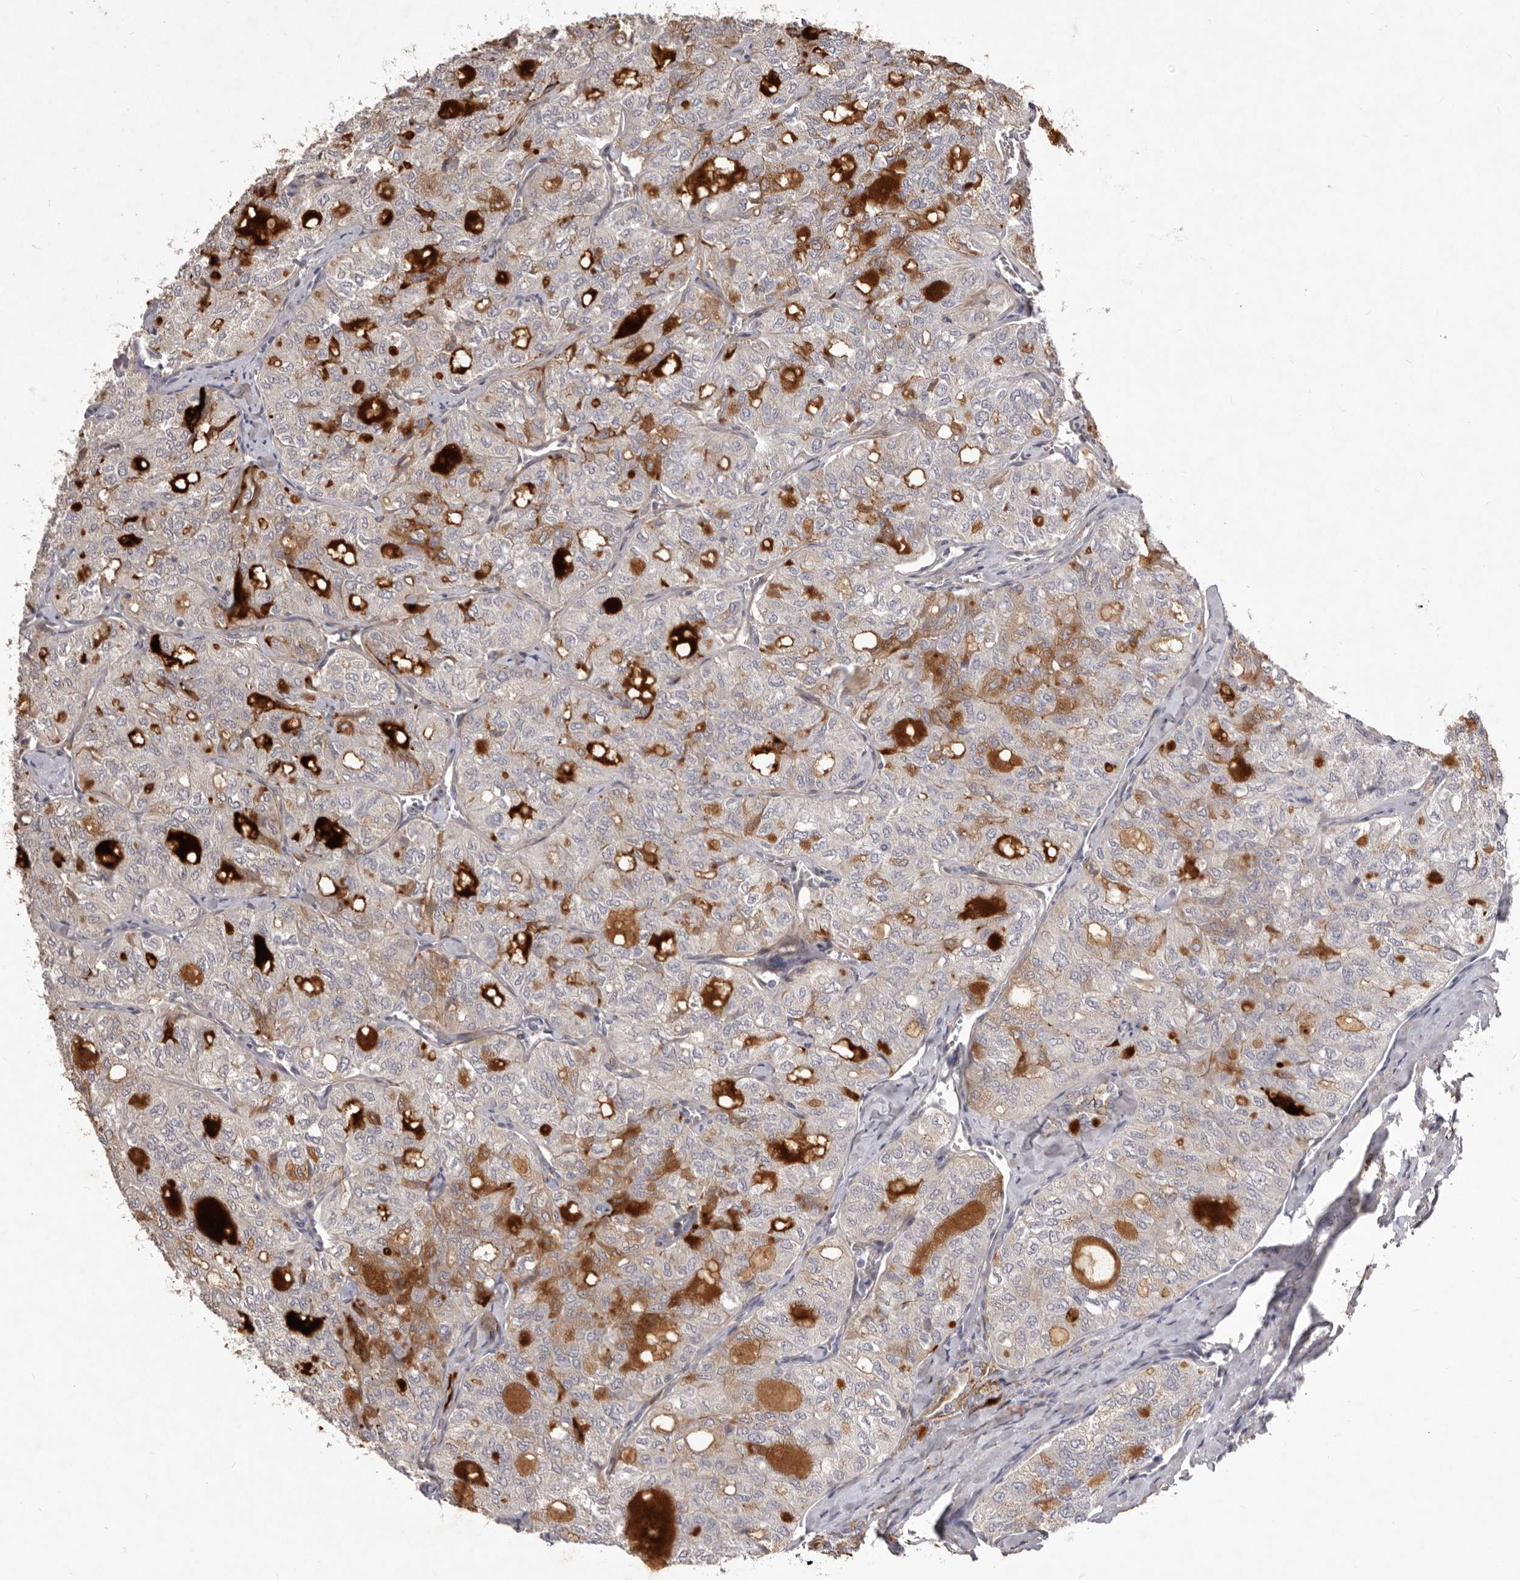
{"staining": {"intensity": "weak", "quantity": "<25%", "location": "cytoplasmic/membranous"}, "tissue": "thyroid cancer", "cell_type": "Tumor cells", "image_type": "cancer", "snomed": [{"axis": "morphology", "description": "Follicular adenoma carcinoma, NOS"}, {"axis": "topography", "description": "Thyroid gland"}], "caption": "This is a histopathology image of immunohistochemistry (IHC) staining of thyroid cancer, which shows no staining in tumor cells. Brightfield microscopy of IHC stained with DAB (brown) and hematoxylin (blue), captured at high magnification.", "gene": "HBS1L", "patient": {"sex": "male", "age": 75}}